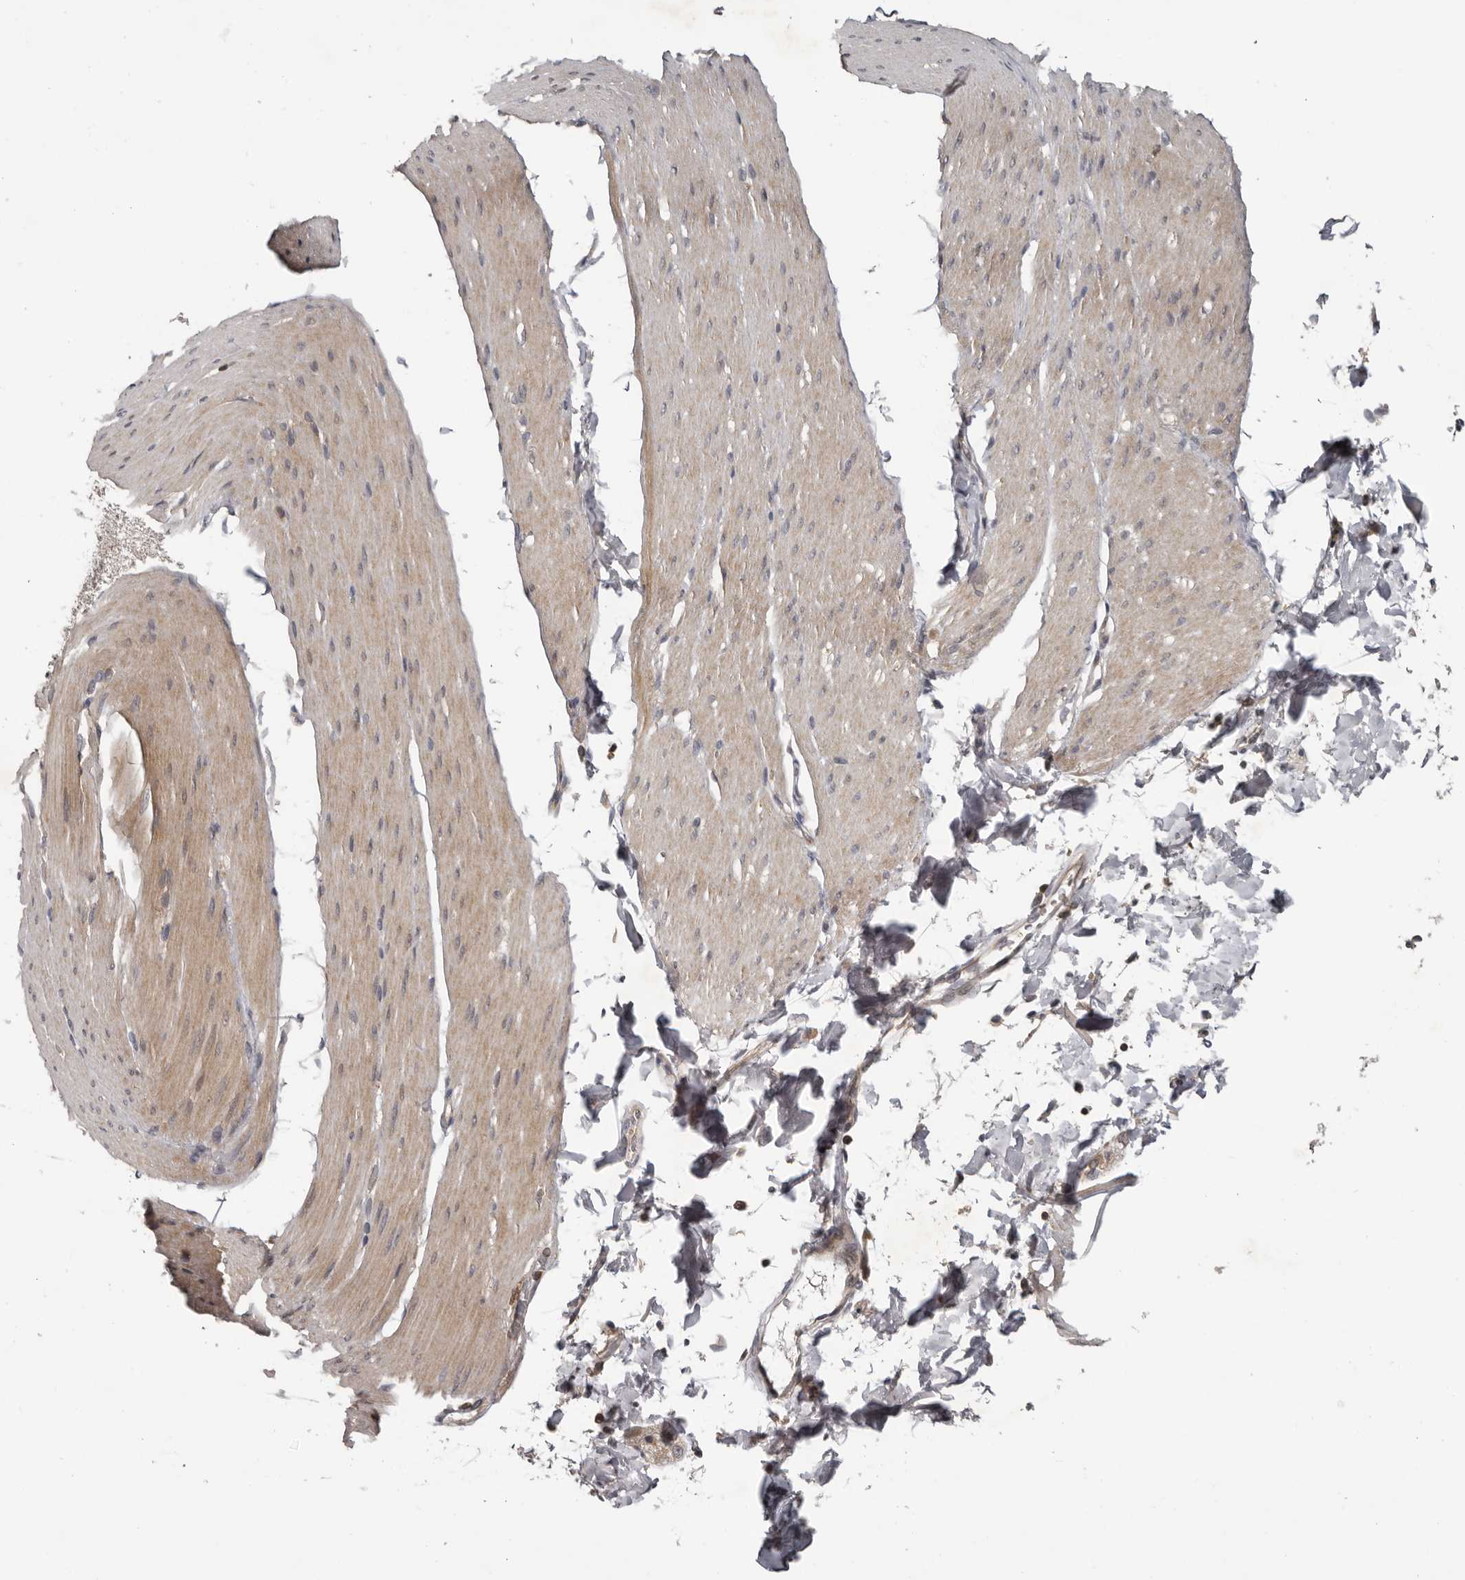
{"staining": {"intensity": "weak", "quantity": "25%-75%", "location": "cytoplasmic/membranous"}, "tissue": "smooth muscle", "cell_type": "Smooth muscle cells", "image_type": "normal", "snomed": [{"axis": "morphology", "description": "Normal tissue, NOS"}, {"axis": "topography", "description": "Smooth muscle"}, {"axis": "topography", "description": "Small intestine"}], "caption": "High-magnification brightfield microscopy of unremarkable smooth muscle stained with DAB (3,3'-diaminobenzidine) (brown) and counterstained with hematoxylin (blue). smooth muscle cells exhibit weak cytoplasmic/membranous expression is seen in approximately25%-75% of cells. Nuclei are stained in blue.", "gene": "ANKRD44", "patient": {"sex": "female", "age": 84}}